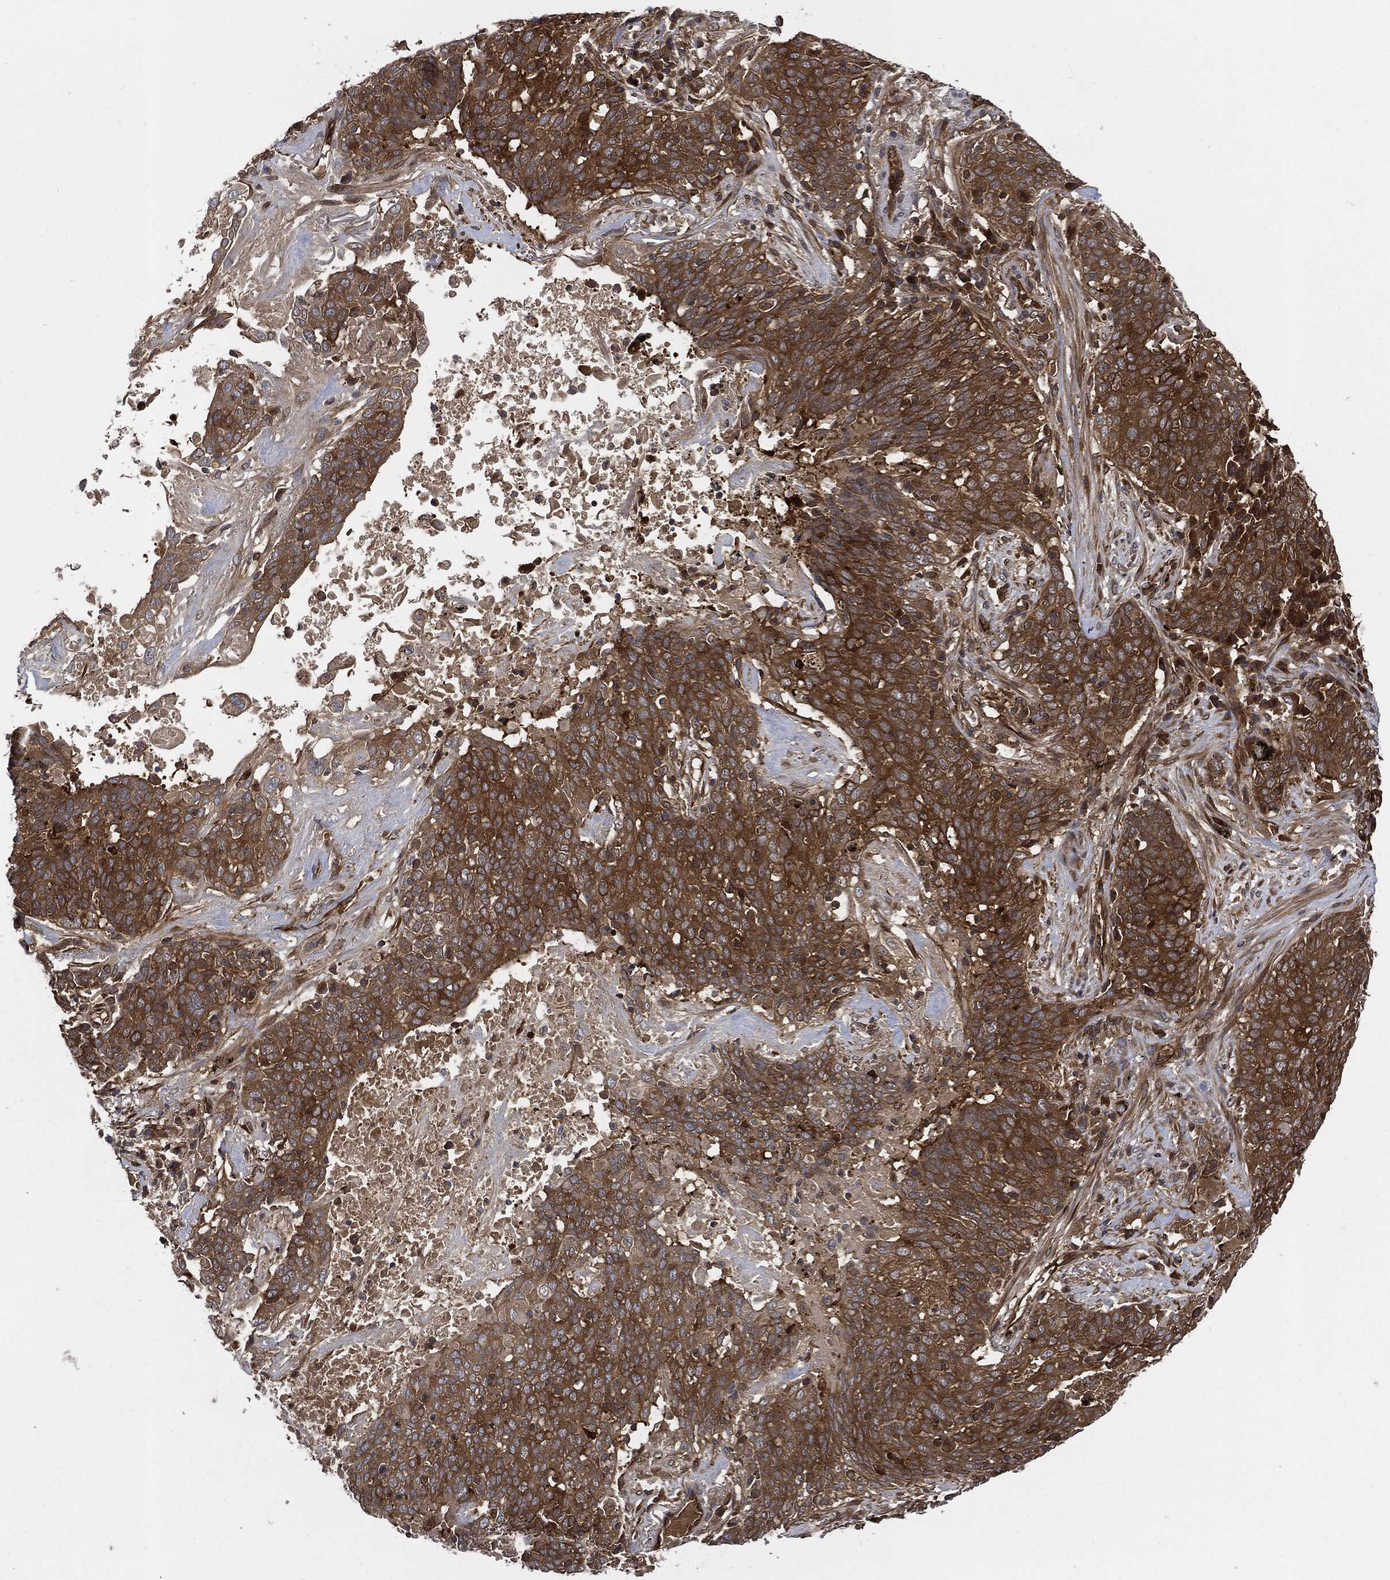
{"staining": {"intensity": "moderate", "quantity": "25%-75%", "location": "cytoplasmic/membranous"}, "tissue": "lung cancer", "cell_type": "Tumor cells", "image_type": "cancer", "snomed": [{"axis": "morphology", "description": "Squamous cell carcinoma, NOS"}, {"axis": "topography", "description": "Lung"}], "caption": "The photomicrograph reveals immunohistochemical staining of lung cancer (squamous cell carcinoma). There is moderate cytoplasmic/membranous staining is seen in approximately 25%-75% of tumor cells.", "gene": "XPNPEP1", "patient": {"sex": "male", "age": 82}}